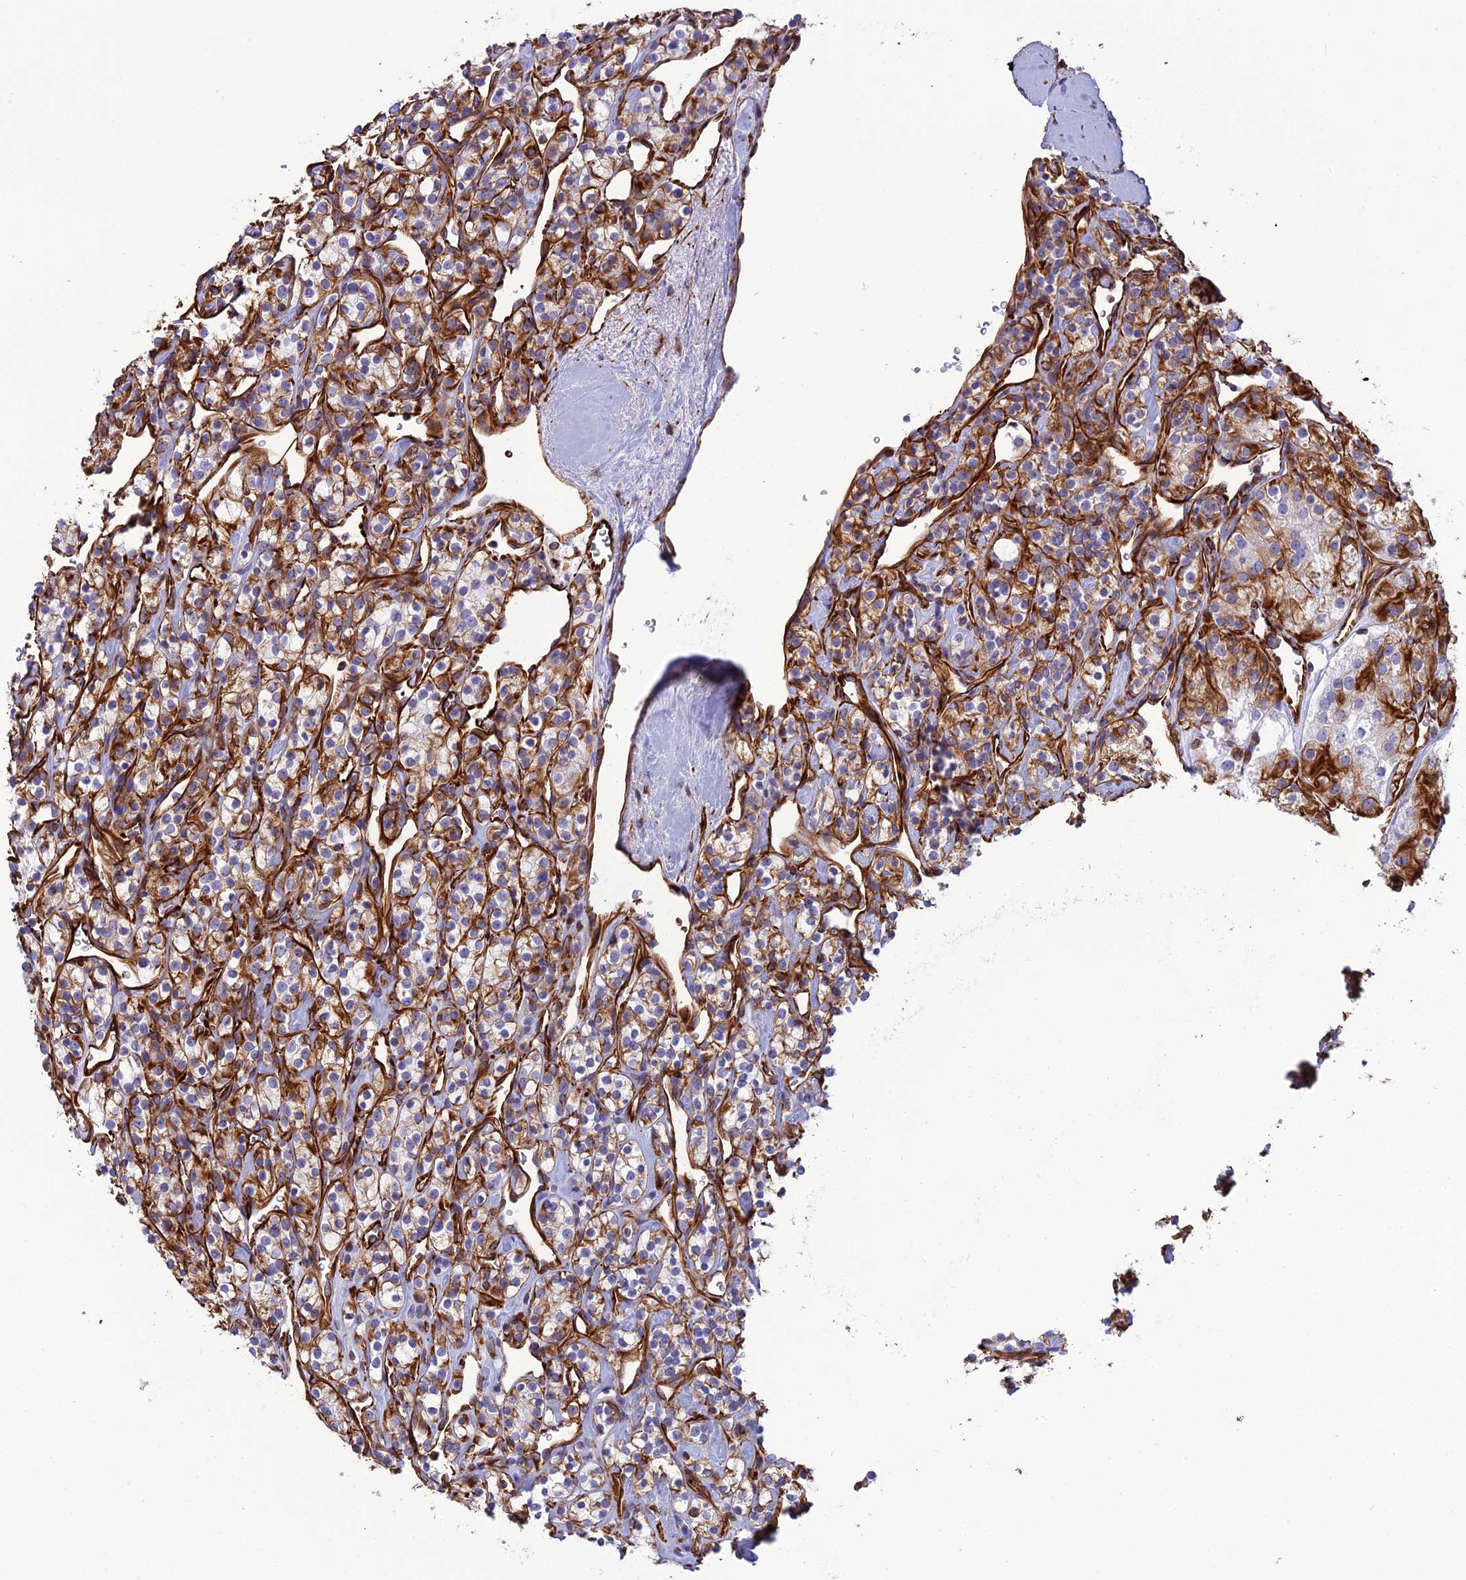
{"staining": {"intensity": "weak", "quantity": "<25%", "location": "cytoplasmic/membranous"}, "tissue": "renal cancer", "cell_type": "Tumor cells", "image_type": "cancer", "snomed": [{"axis": "morphology", "description": "Adenocarcinoma, NOS"}, {"axis": "topography", "description": "Kidney"}], "caption": "This is an immunohistochemistry micrograph of human renal adenocarcinoma. There is no positivity in tumor cells.", "gene": "FBXL20", "patient": {"sex": "male", "age": 77}}